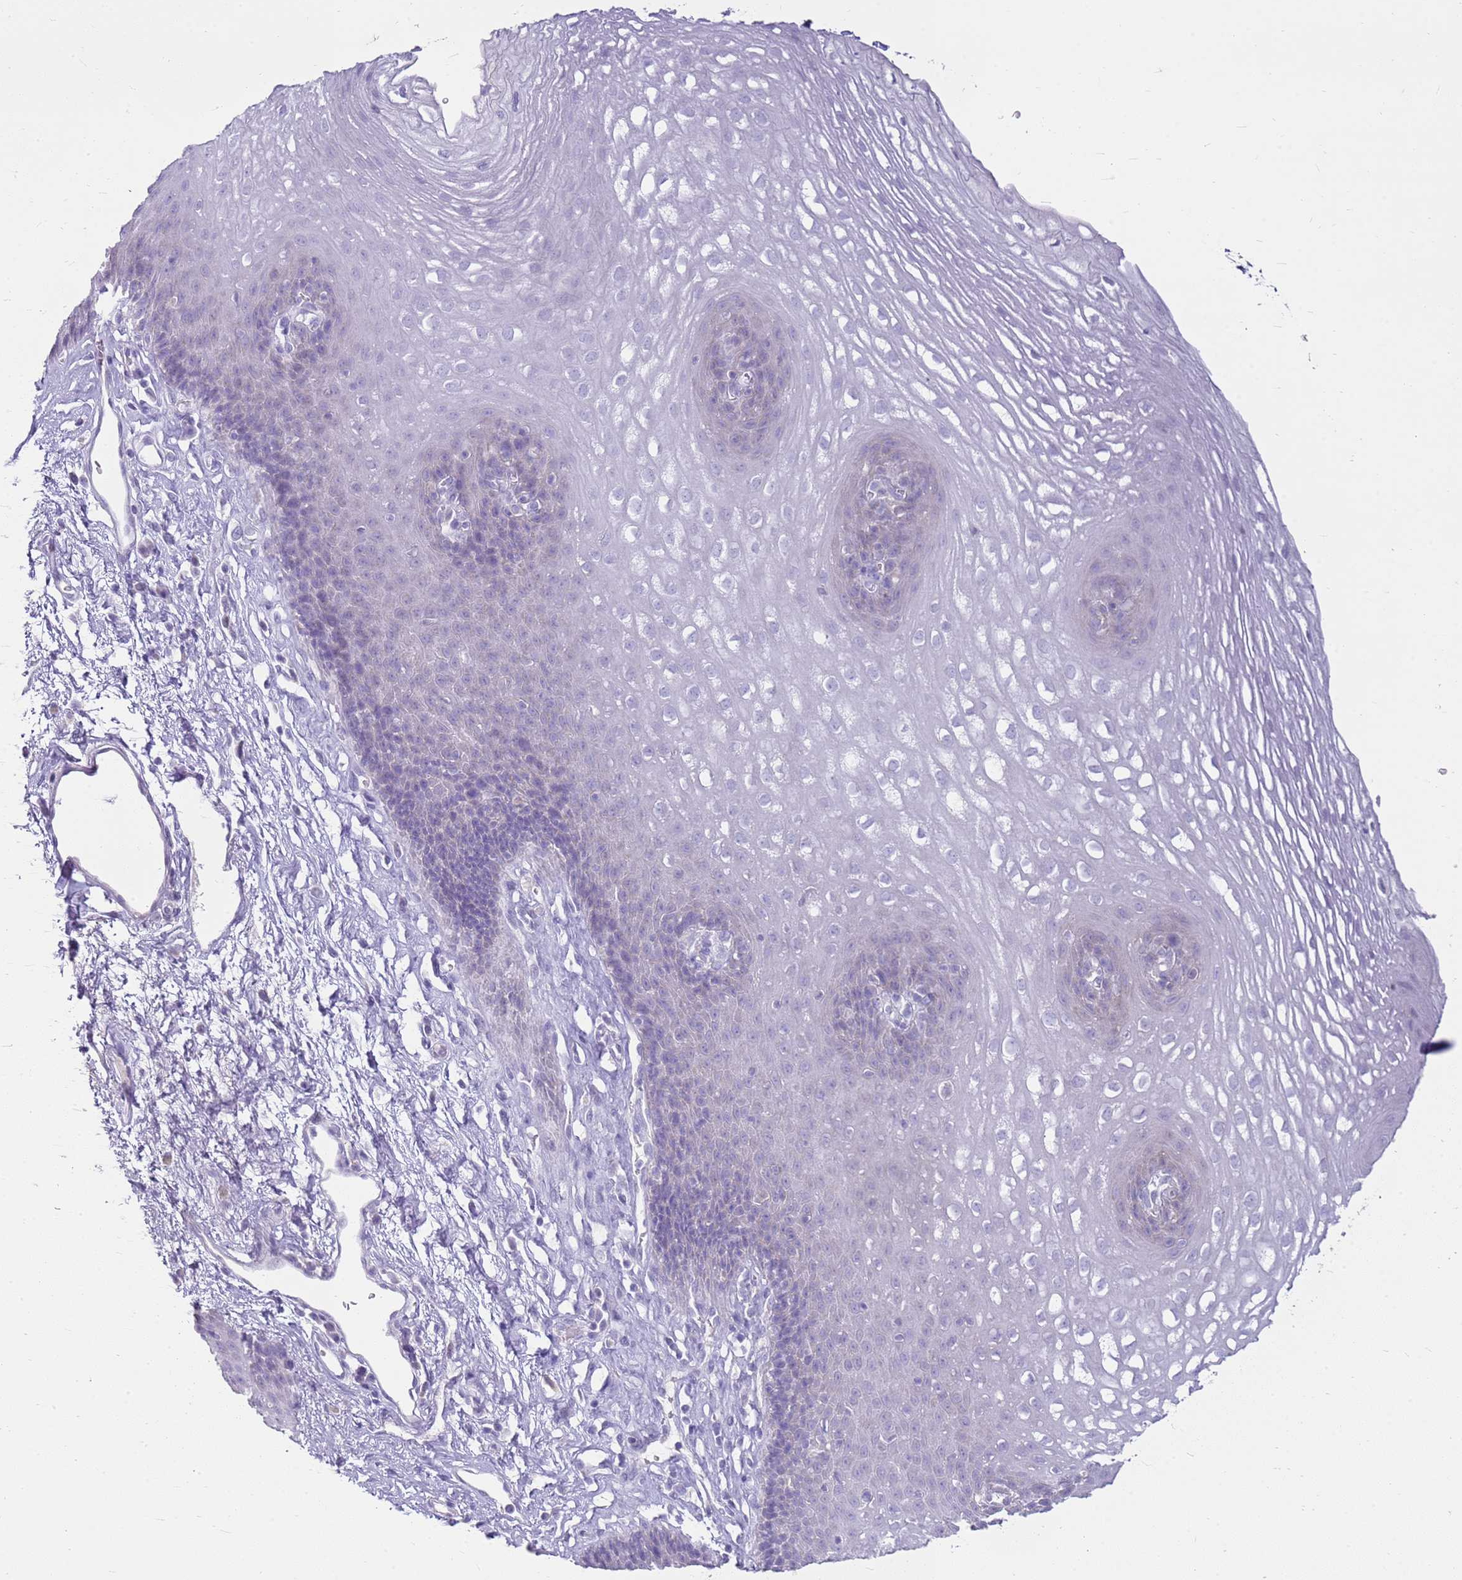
{"staining": {"intensity": "negative", "quantity": "none", "location": "none"}, "tissue": "esophagus", "cell_type": "Squamous epithelial cells", "image_type": "normal", "snomed": [{"axis": "morphology", "description": "Normal tissue, NOS"}, {"axis": "topography", "description": "Esophagus"}], "caption": "IHC photomicrograph of normal esophagus stained for a protein (brown), which reveals no positivity in squamous epithelial cells. The staining was performed using DAB to visualize the protein expression in brown, while the nuclei were stained in blue with hematoxylin (Magnification: 20x).", "gene": "FABP2", "patient": {"sex": "female", "age": 66}}